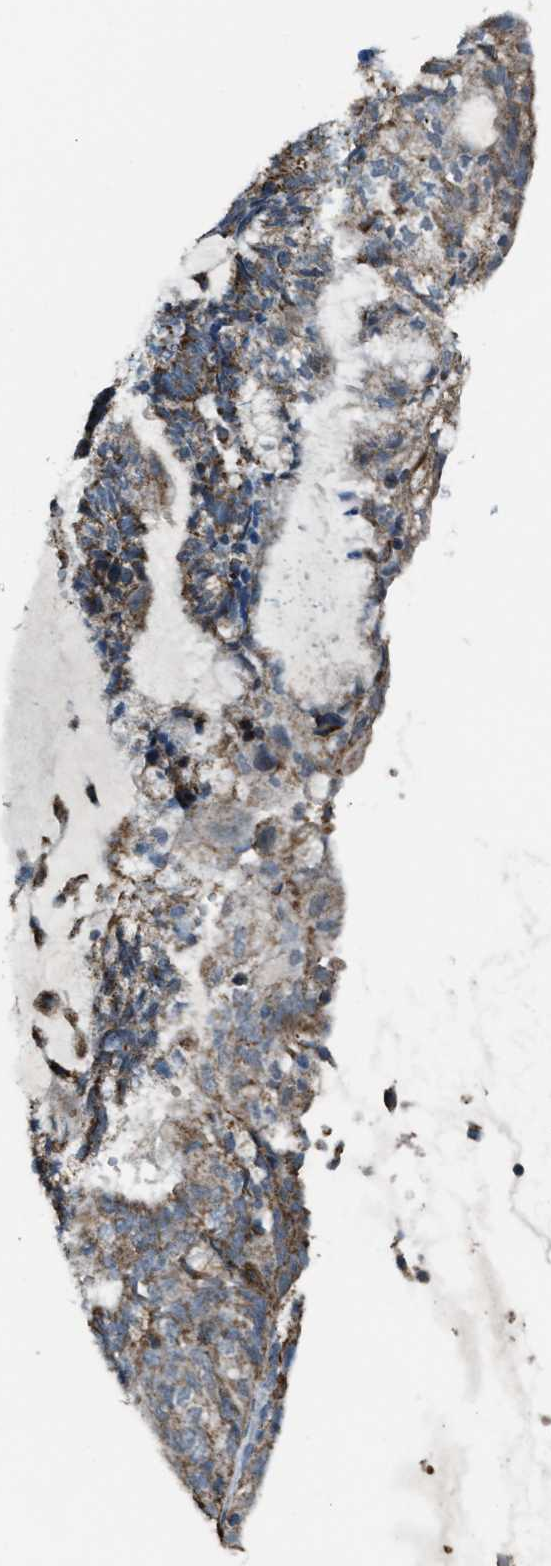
{"staining": {"intensity": "moderate", "quantity": "25%-75%", "location": "cytoplasmic/membranous"}, "tissue": "endometrial cancer", "cell_type": "Tumor cells", "image_type": "cancer", "snomed": [{"axis": "morphology", "description": "Adenocarcinoma, NOS"}, {"axis": "topography", "description": "Endometrium"}], "caption": "There is medium levels of moderate cytoplasmic/membranous expression in tumor cells of endometrial cancer, as demonstrated by immunohistochemical staining (brown color).", "gene": "CHN2", "patient": {"sex": "female", "age": 81}}